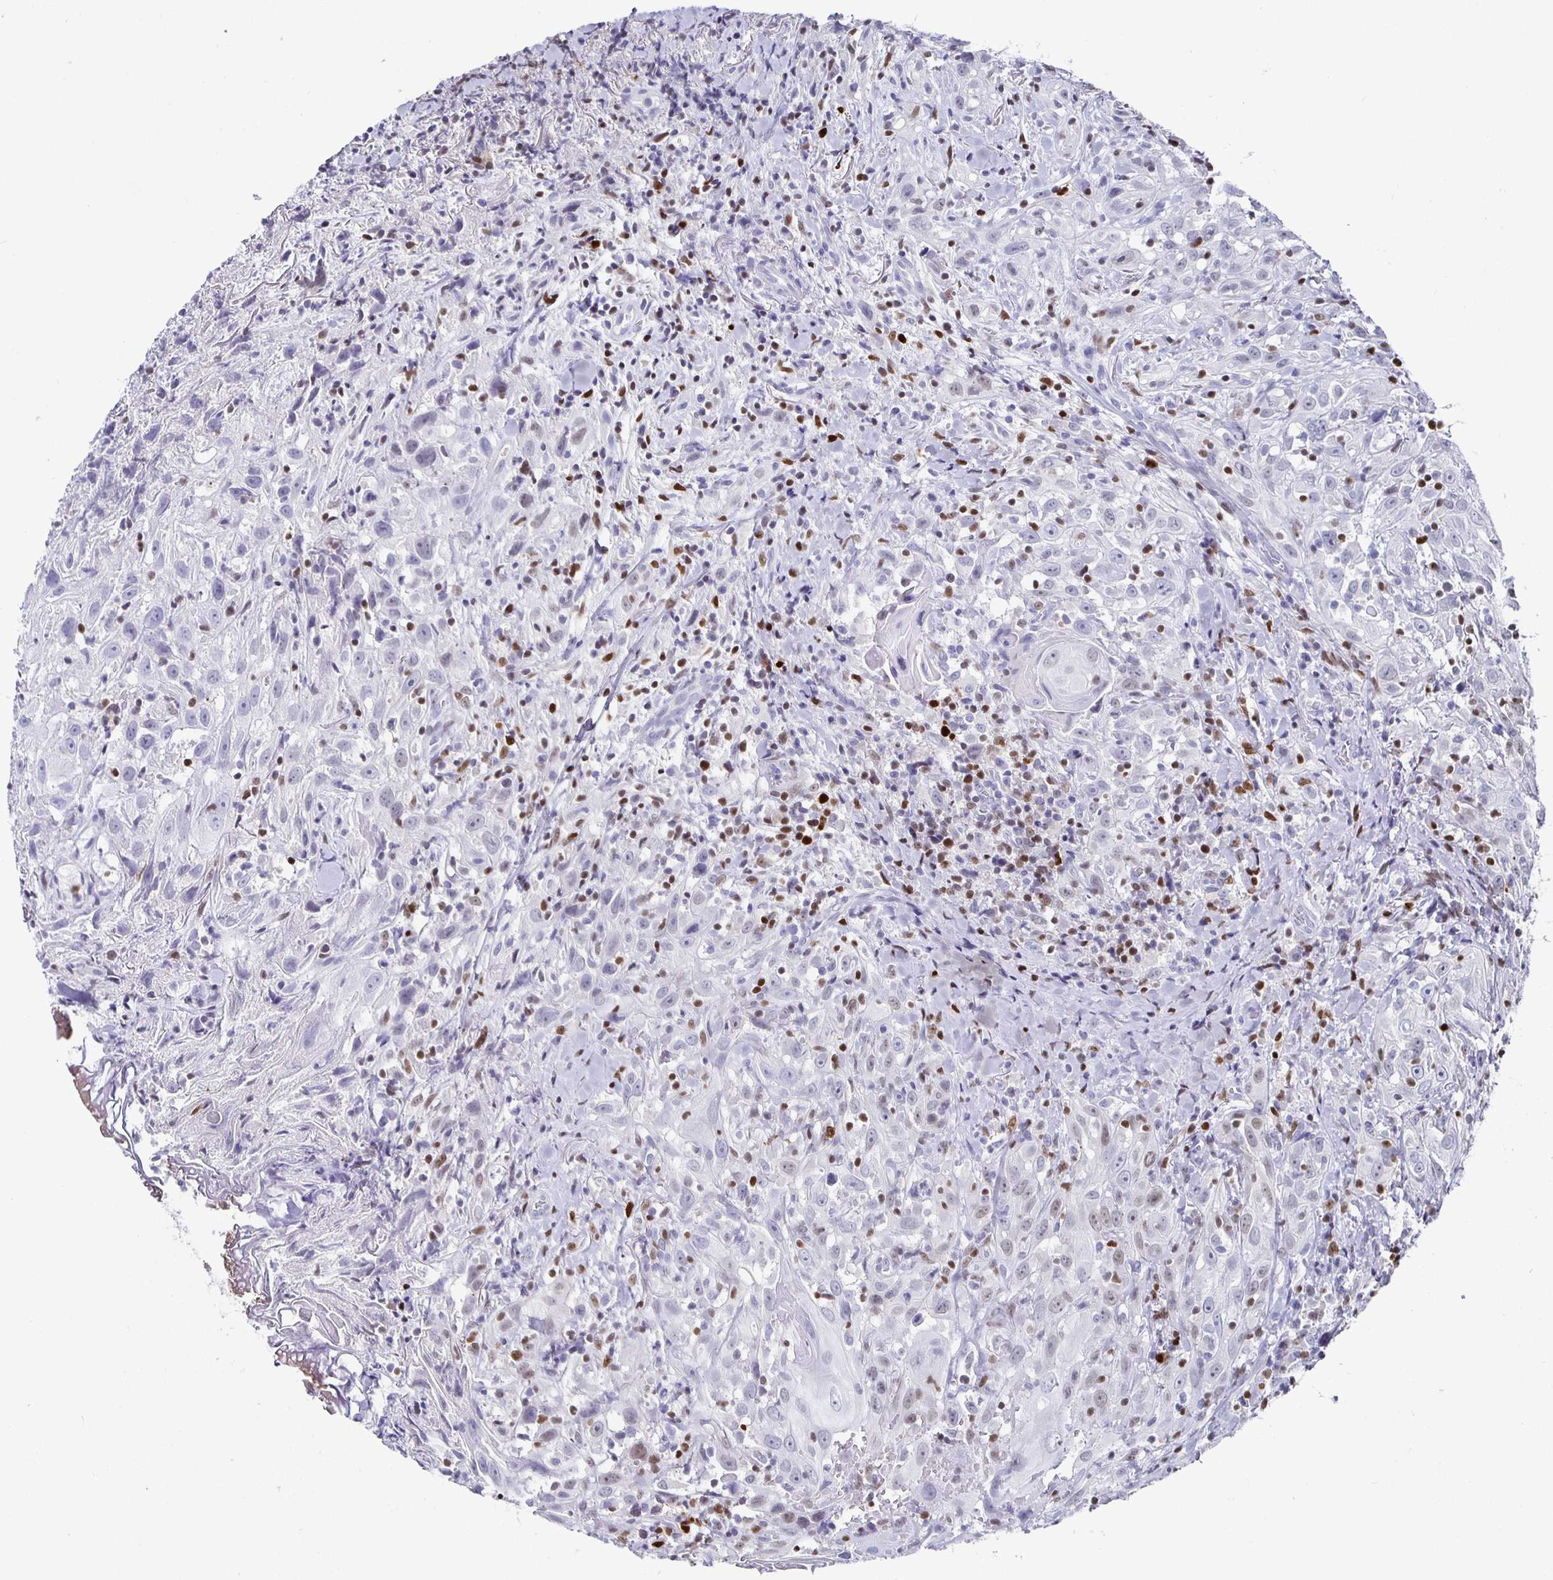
{"staining": {"intensity": "weak", "quantity": "<25%", "location": "nuclear"}, "tissue": "head and neck cancer", "cell_type": "Tumor cells", "image_type": "cancer", "snomed": [{"axis": "morphology", "description": "Squamous cell carcinoma, NOS"}, {"axis": "topography", "description": "Head-Neck"}], "caption": "An image of human head and neck cancer (squamous cell carcinoma) is negative for staining in tumor cells.", "gene": "RUNX2", "patient": {"sex": "female", "age": 95}}